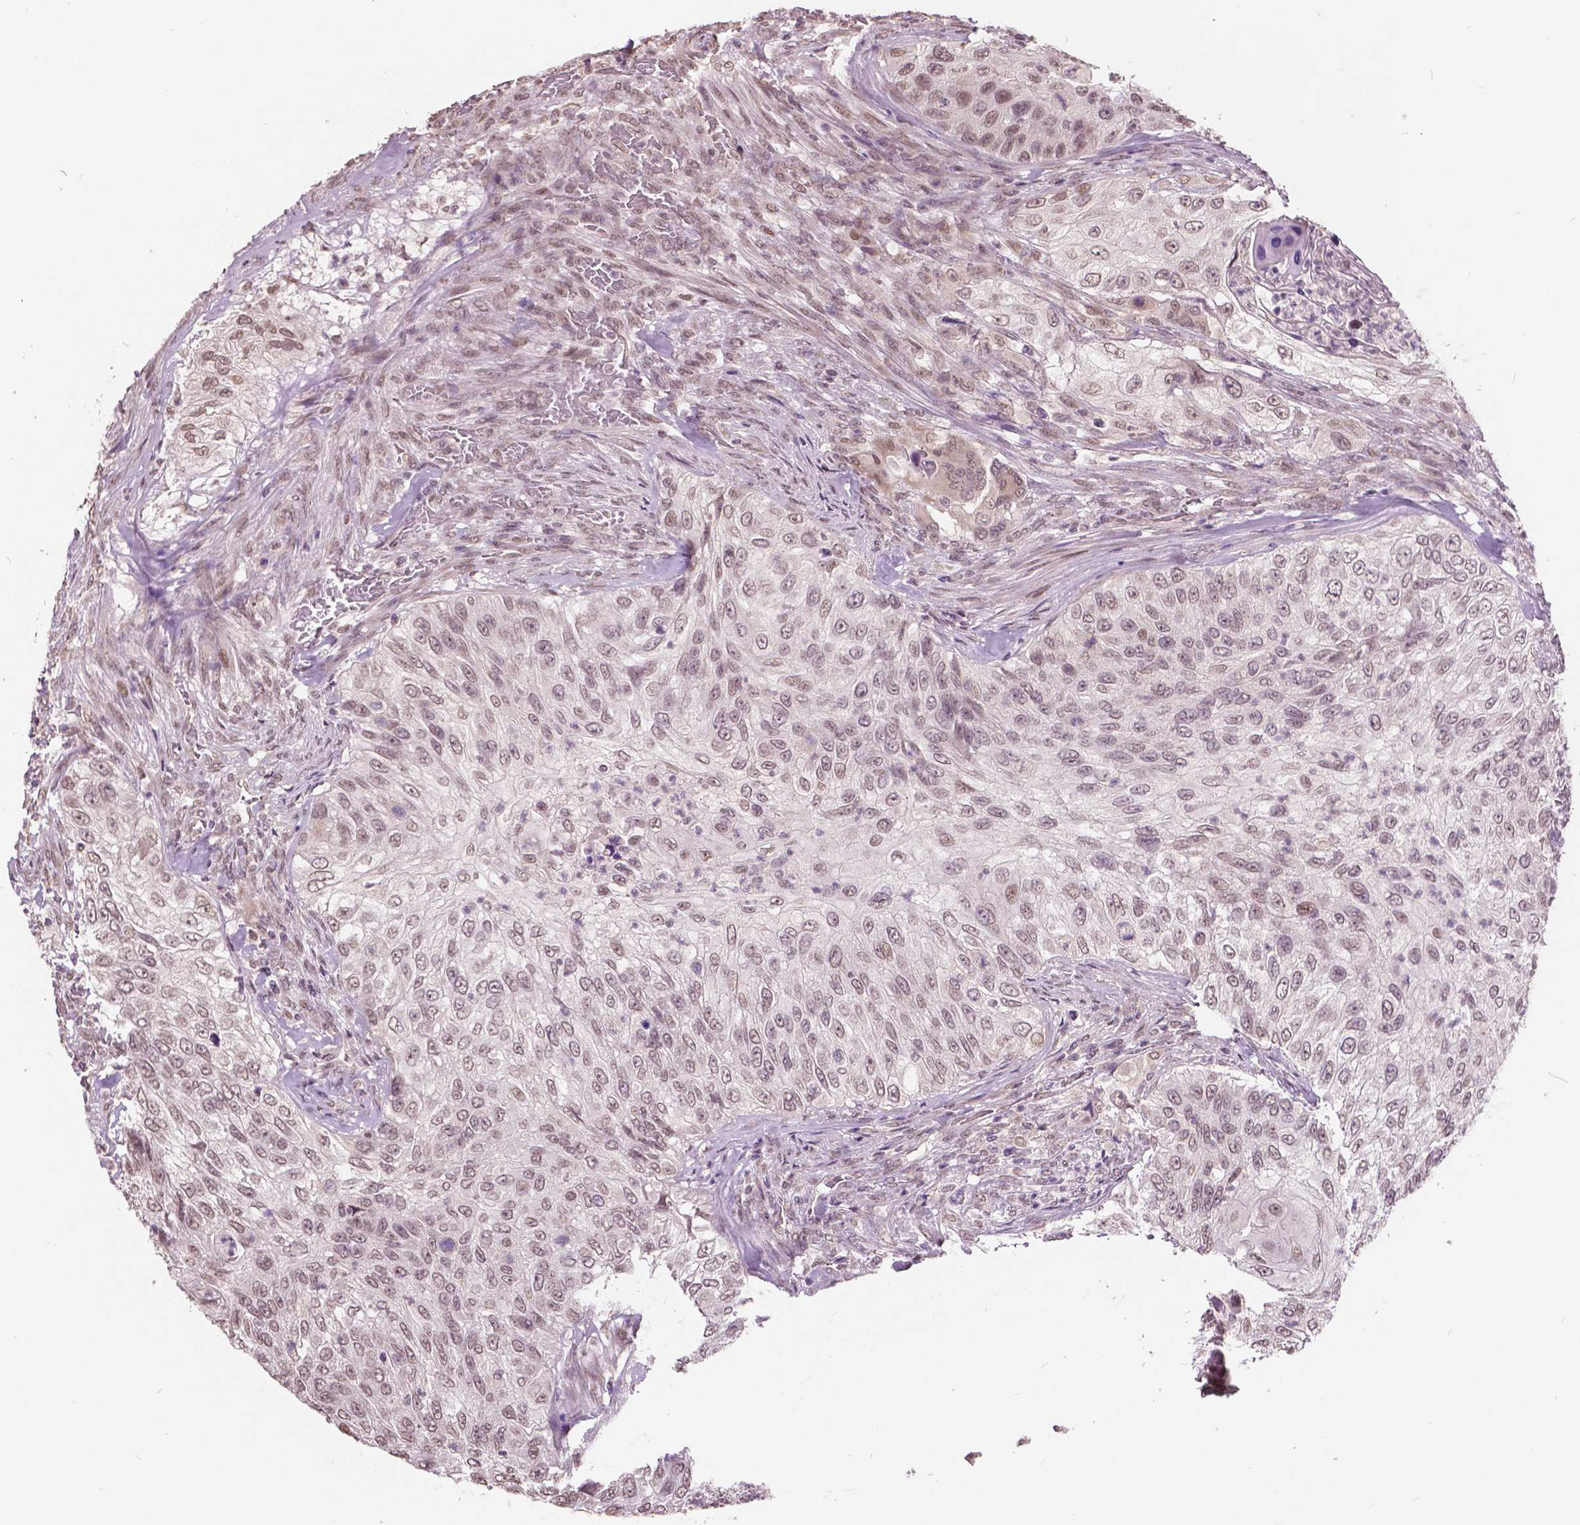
{"staining": {"intensity": "moderate", "quantity": ">75%", "location": "nuclear"}, "tissue": "urothelial cancer", "cell_type": "Tumor cells", "image_type": "cancer", "snomed": [{"axis": "morphology", "description": "Urothelial carcinoma, High grade"}, {"axis": "topography", "description": "Urinary bladder"}], "caption": "DAB (3,3'-diaminobenzidine) immunohistochemical staining of human urothelial cancer displays moderate nuclear protein expression in about >75% of tumor cells. (DAB IHC with brightfield microscopy, high magnification).", "gene": "HOXA10", "patient": {"sex": "female", "age": 60}}